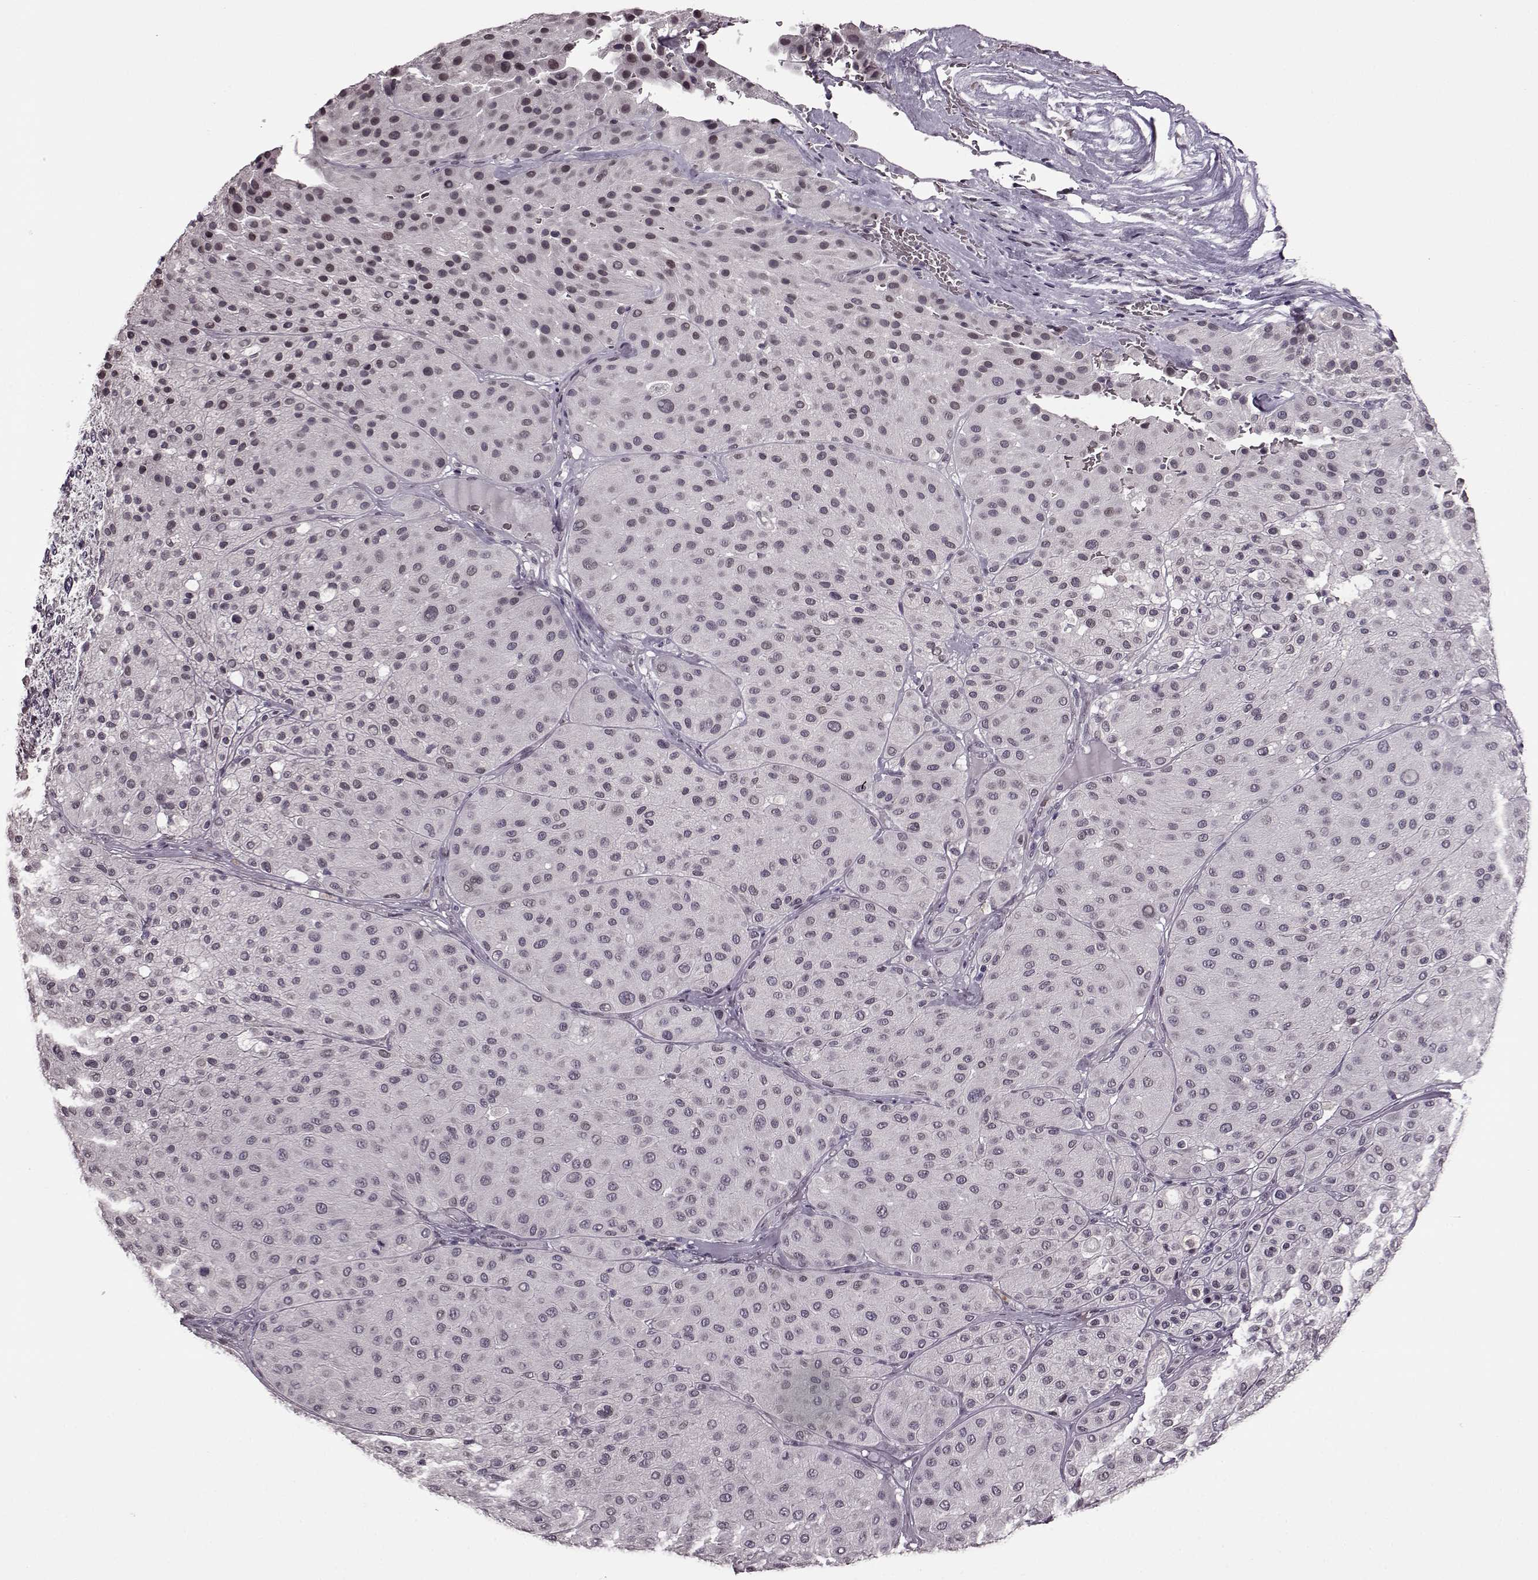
{"staining": {"intensity": "negative", "quantity": "none", "location": "none"}, "tissue": "melanoma", "cell_type": "Tumor cells", "image_type": "cancer", "snomed": [{"axis": "morphology", "description": "Malignant melanoma, Metastatic site"}, {"axis": "topography", "description": "Smooth muscle"}], "caption": "An immunohistochemistry (IHC) photomicrograph of malignant melanoma (metastatic site) is shown. There is no staining in tumor cells of malignant melanoma (metastatic site).", "gene": "STX1B", "patient": {"sex": "male", "age": 41}}